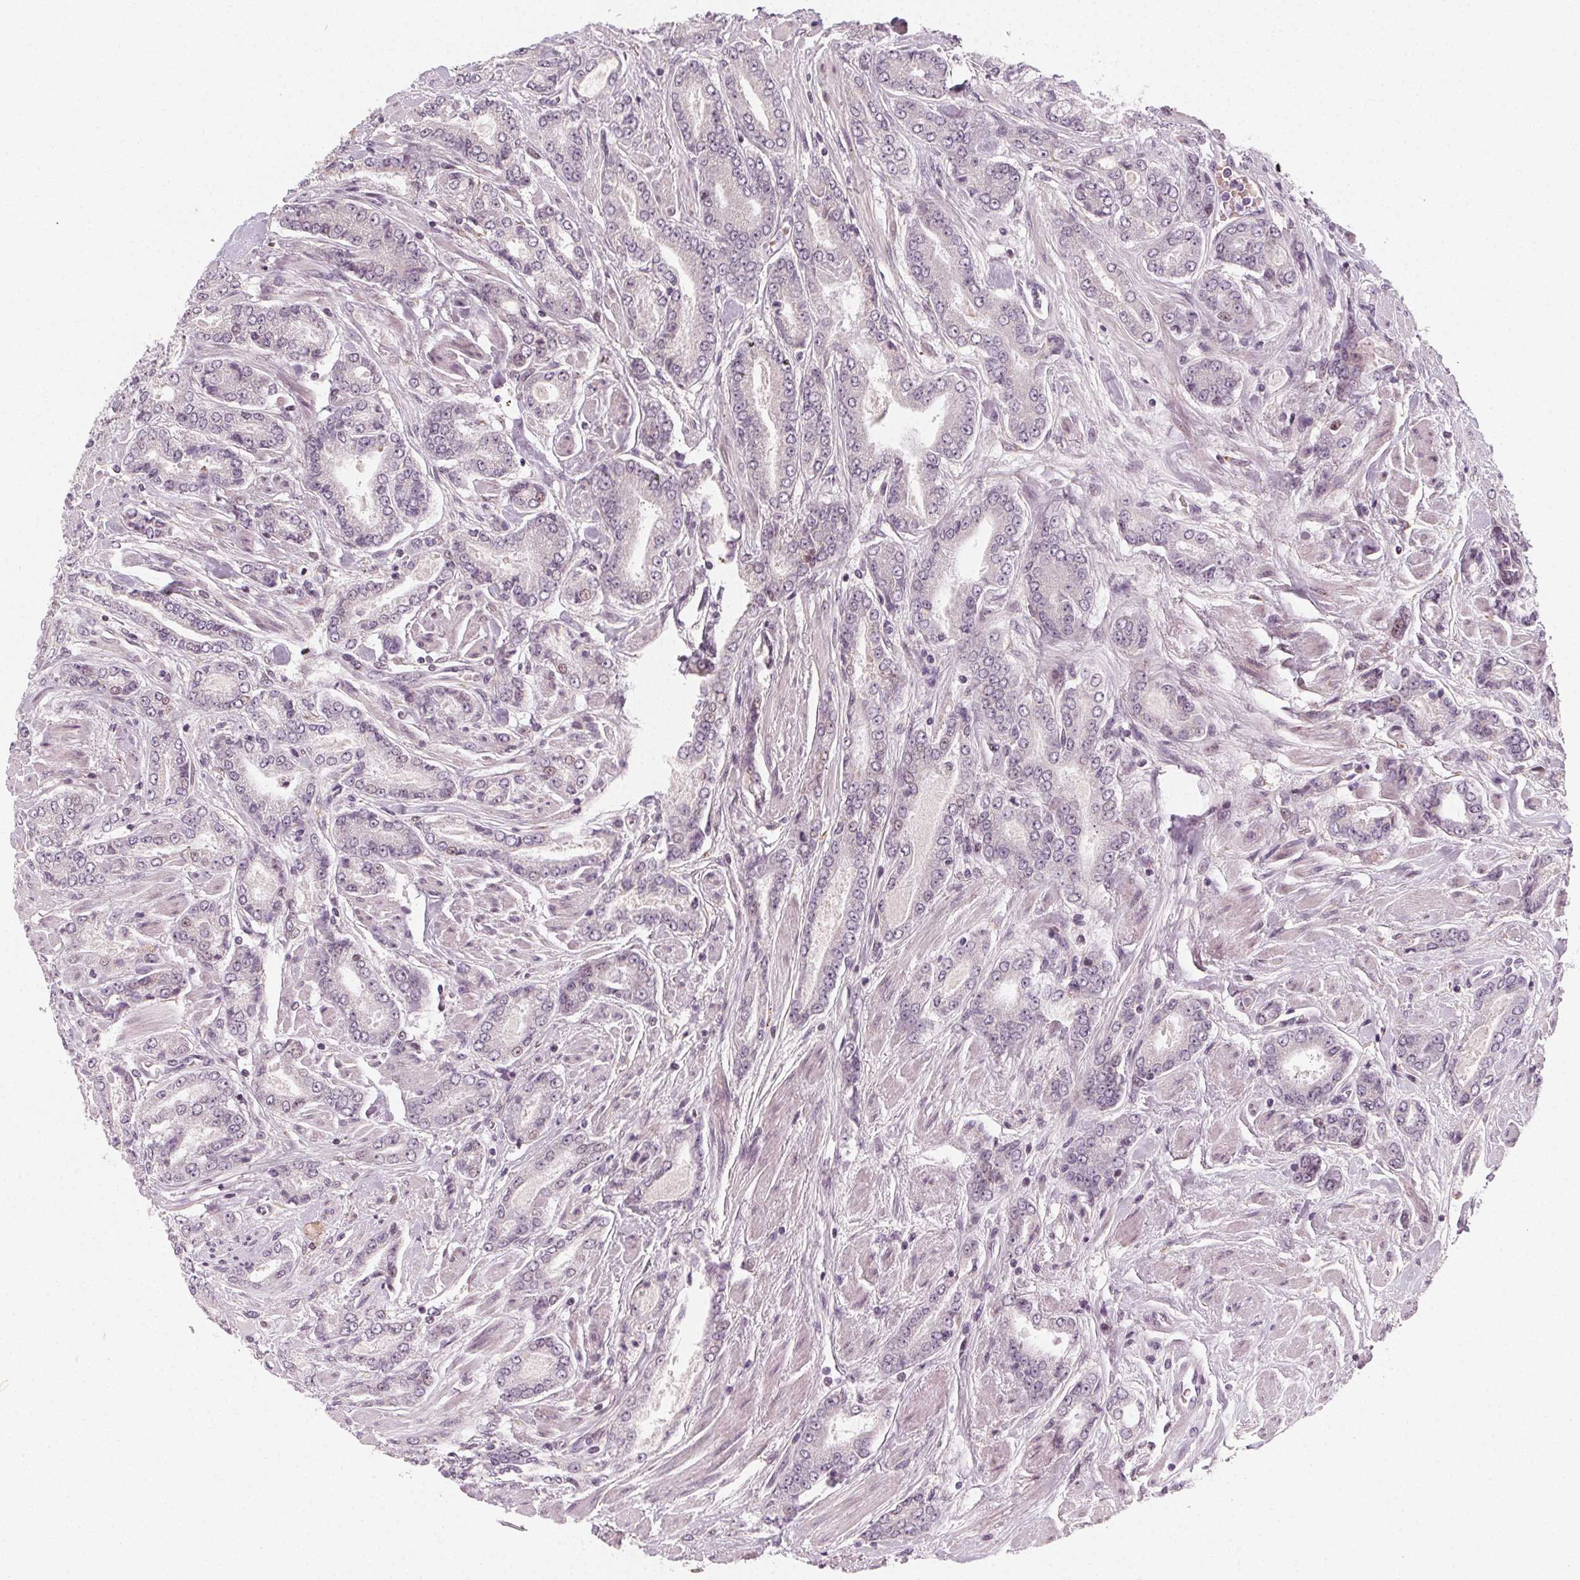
{"staining": {"intensity": "negative", "quantity": "none", "location": "none"}, "tissue": "prostate cancer", "cell_type": "Tumor cells", "image_type": "cancer", "snomed": [{"axis": "morphology", "description": "Adenocarcinoma, NOS"}, {"axis": "topography", "description": "Prostate"}], "caption": "IHC photomicrograph of prostate cancer (adenocarcinoma) stained for a protein (brown), which displays no expression in tumor cells. (Stains: DAB (3,3'-diaminobenzidine) IHC with hematoxylin counter stain, Microscopy: brightfield microscopy at high magnification).", "gene": "CCDC96", "patient": {"sex": "male", "age": 64}}